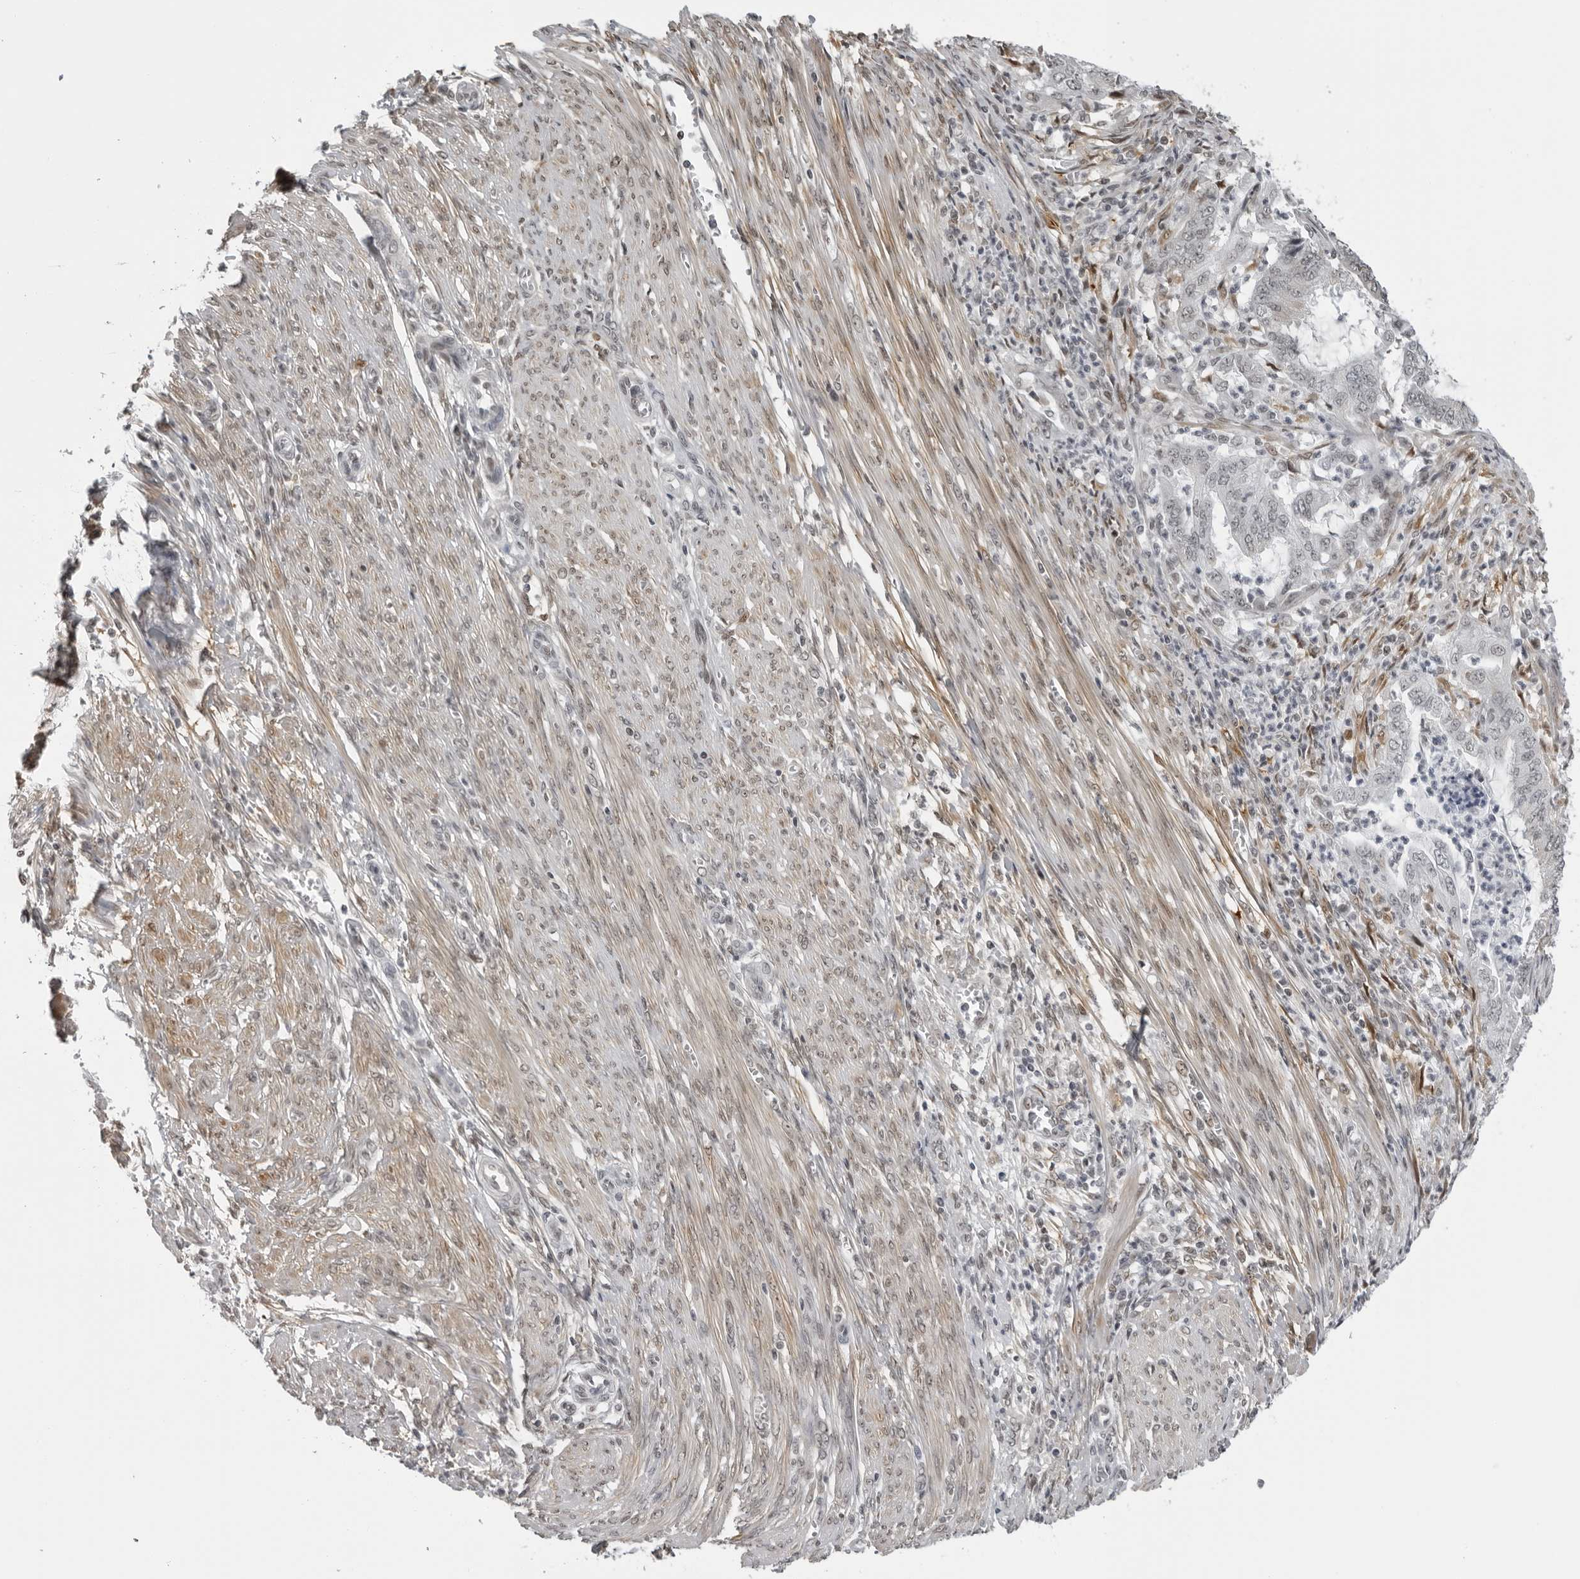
{"staining": {"intensity": "negative", "quantity": "none", "location": "none"}, "tissue": "endometrial cancer", "cell_type": "Tumor cells", "image_type": "cancer", "snomed": [{"axis": "morphology", "description": "Adenocarcinoma, NOS"}, {"axis": "topography", "description": "Endometrium"}], "caption": "Tumor cells show no significant positivity in endometrial cancer (adenocarcinoma).", "gene": "MAF", "patient": {"sex": "female", "age": 51}}